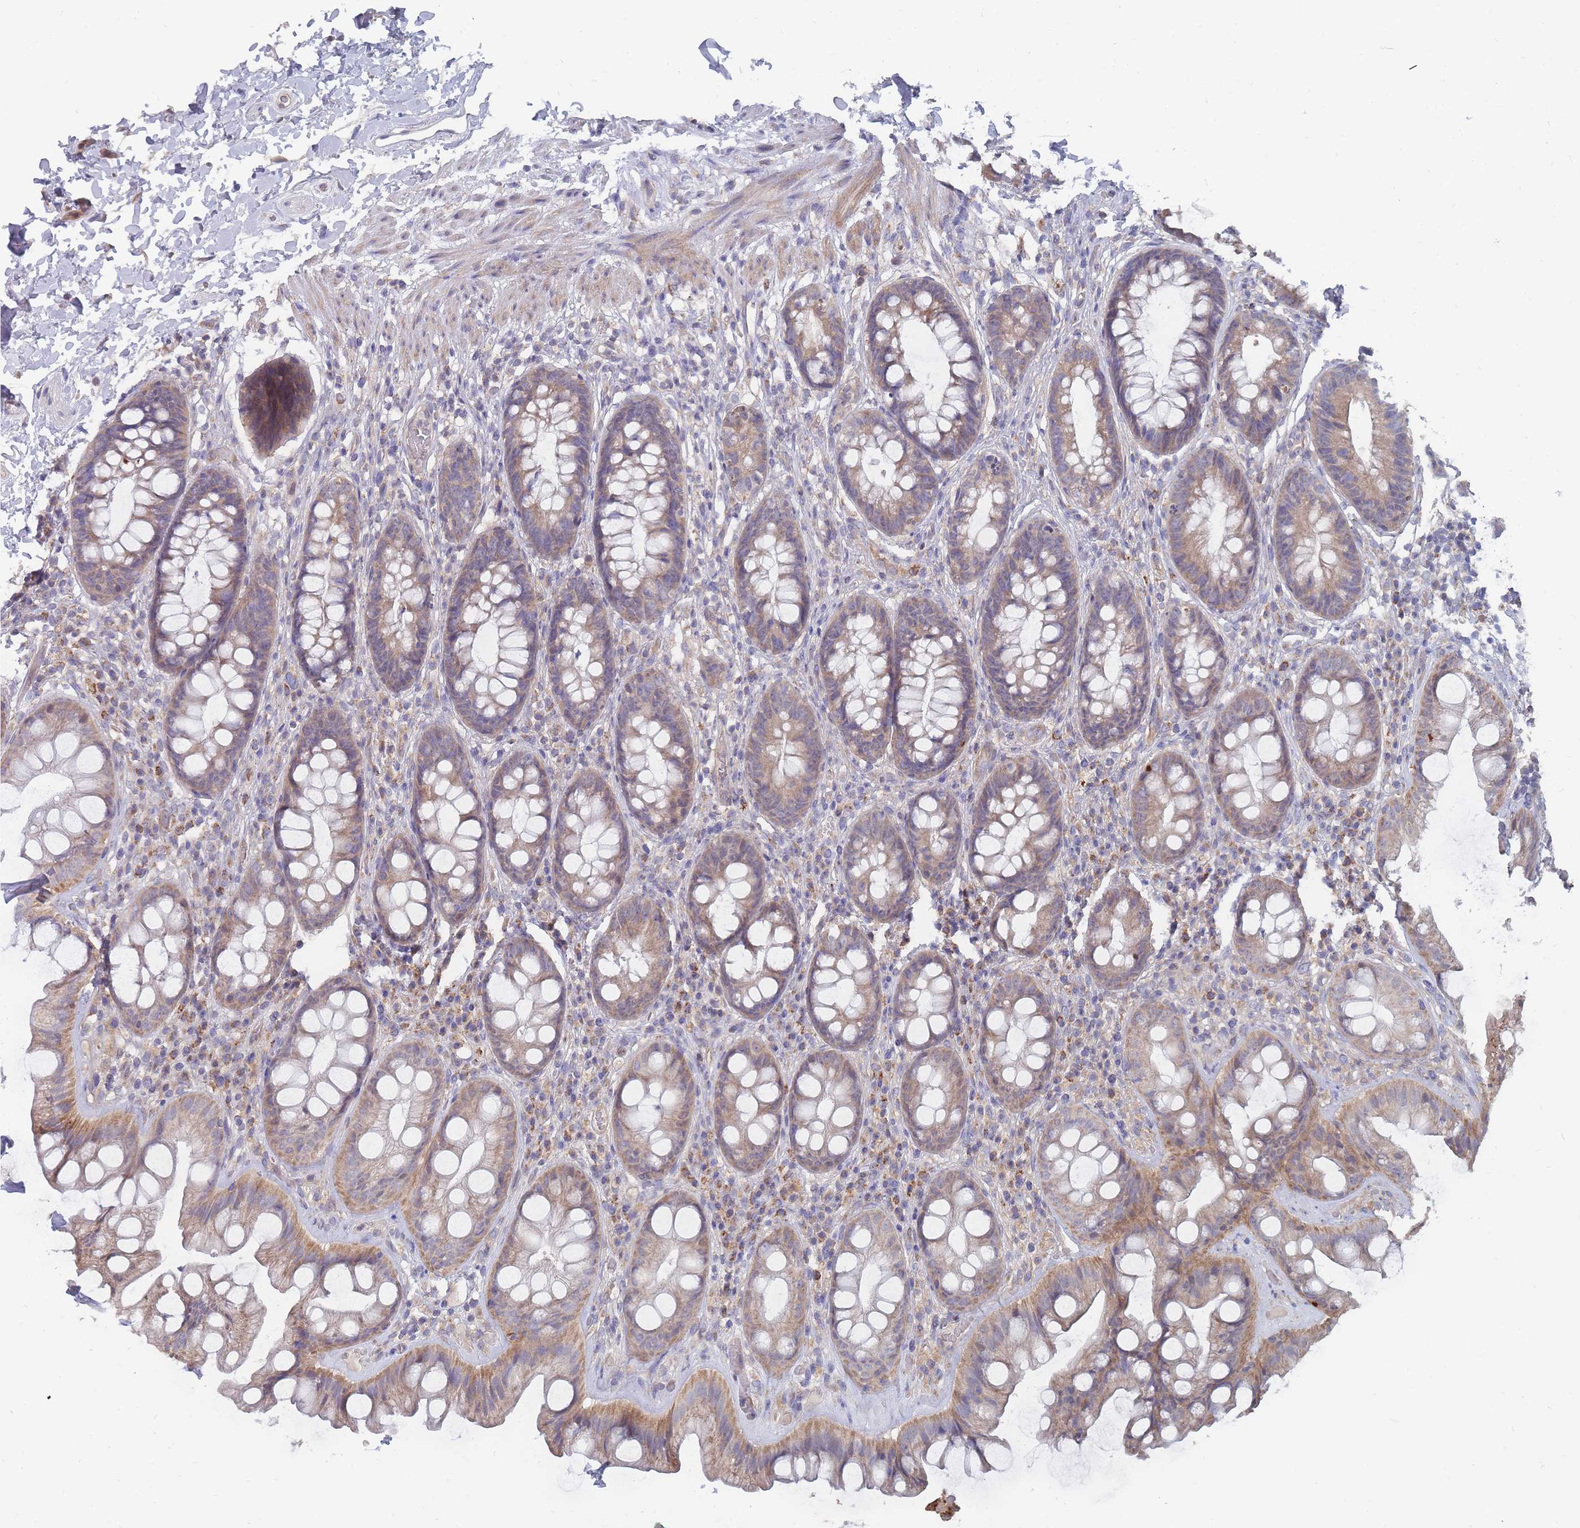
{"staining": {"intensity": "moderate", "quantity": ">75%", "location": "cytoplasmic/membranous"}, "tissue": "rectum", "cell_type": "Glandular cells", "image_type": "normal", "snomed": [{"axis": "morphology", "description": "Normal tissue, NOS"}, {"axis": "topography", "description": "Rectum"}], "caption": "A photomicrograph of human rectum stained for a protein exhibits moderate cytoplasmic/membranous brown staining in glandular cells.", "gene": "NUB1", "patient": {"sex": "male", "age": 74}}